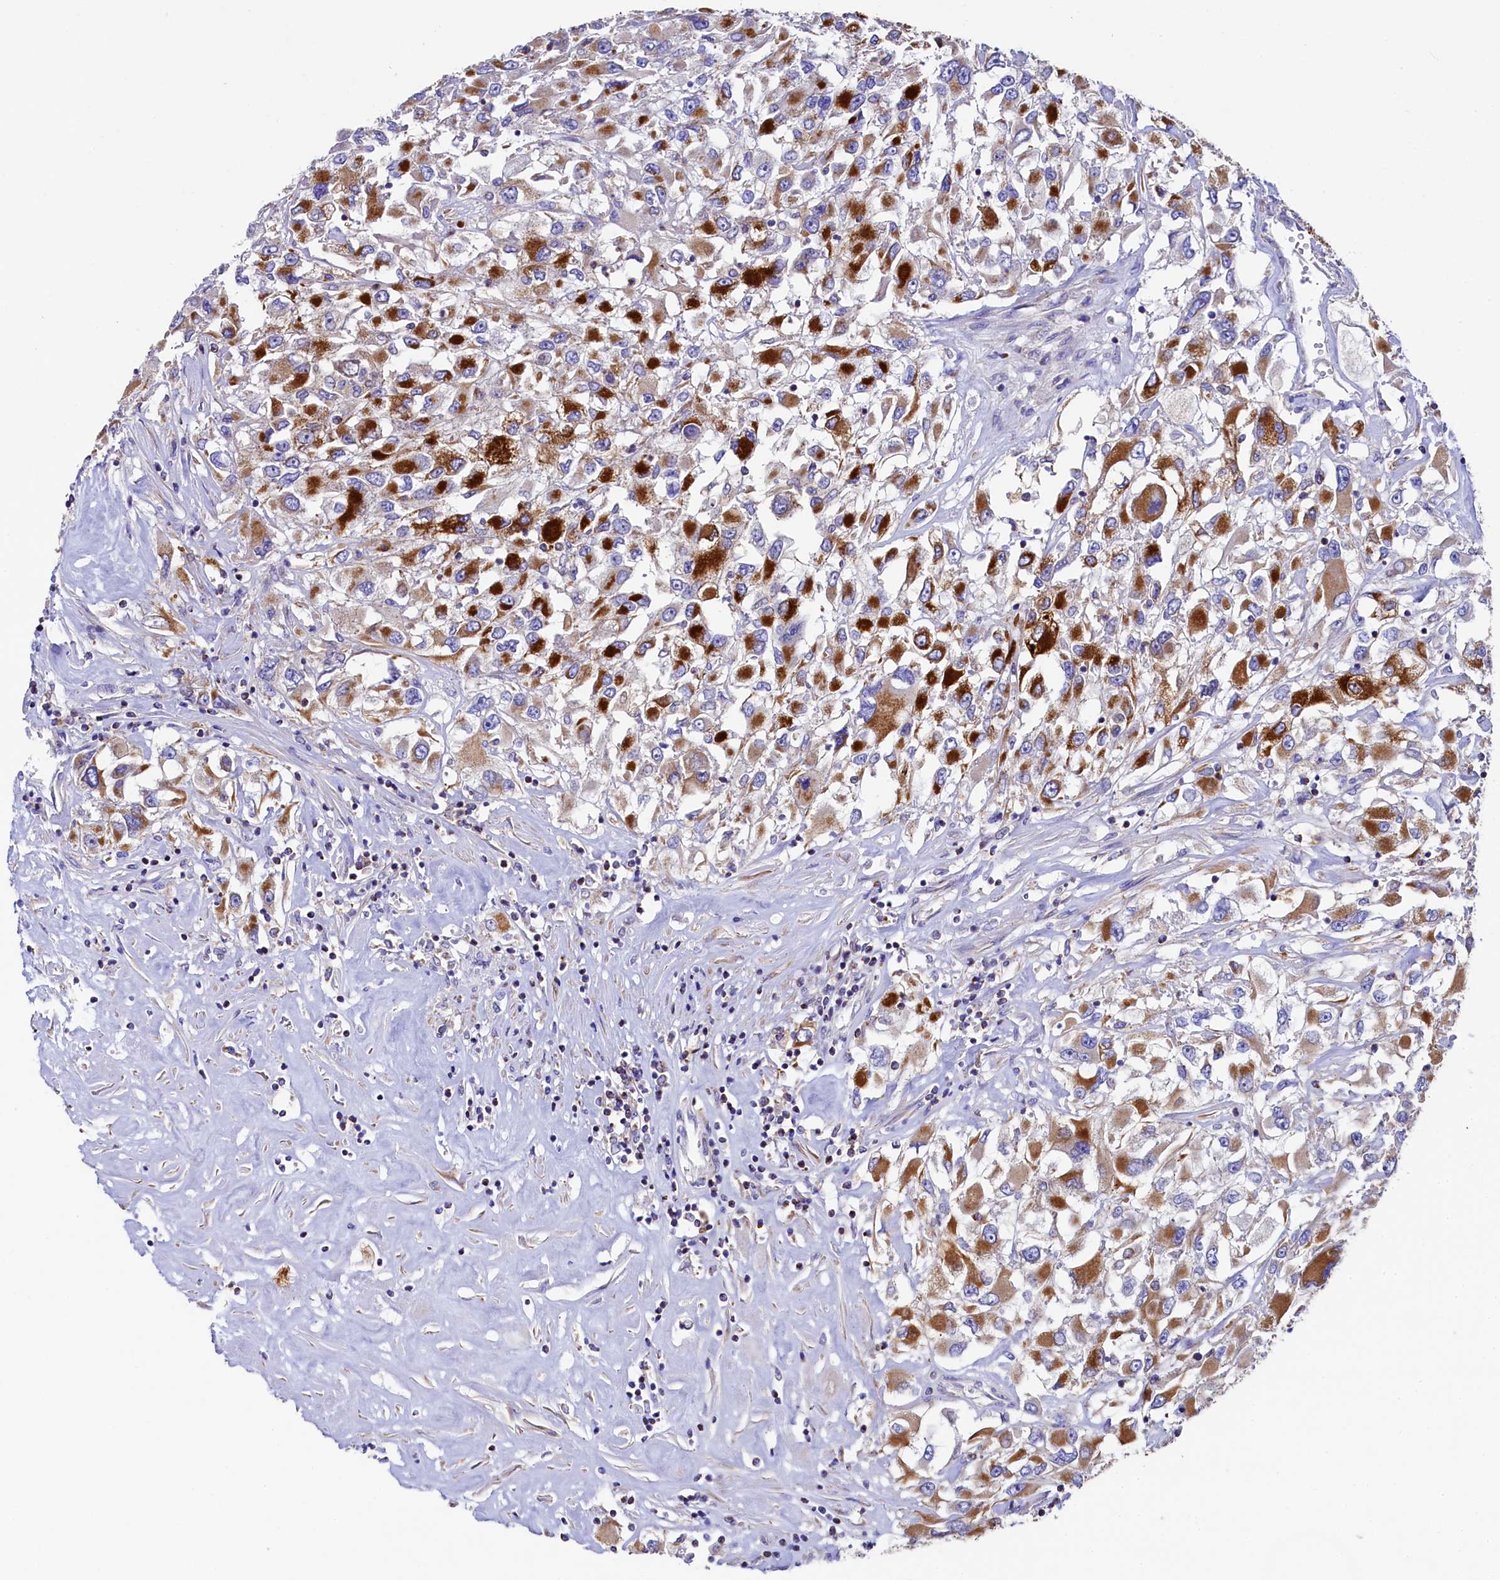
{"staining": {"intensity": "strong", "quantity": "25%-75%", "location": "cytoplasmic/membranous"}, "tissue": "renal cancer", "cell_type": "Tumor cells", "image_type": "cancer", "snomed": [{"axis": "morphology", "description": "Adenocarcinoma, NOS"}, {"axis": "topography", "description": "Kidney"}], "caption": "Protein staining of adenocarcinoma (renal) tissue exhibits strong cytoplasmic/membranous positivity in about 25%-75% of tumor cells.", "gene": "CLYBL", "patient": {"sex": "female", "age": 52}}